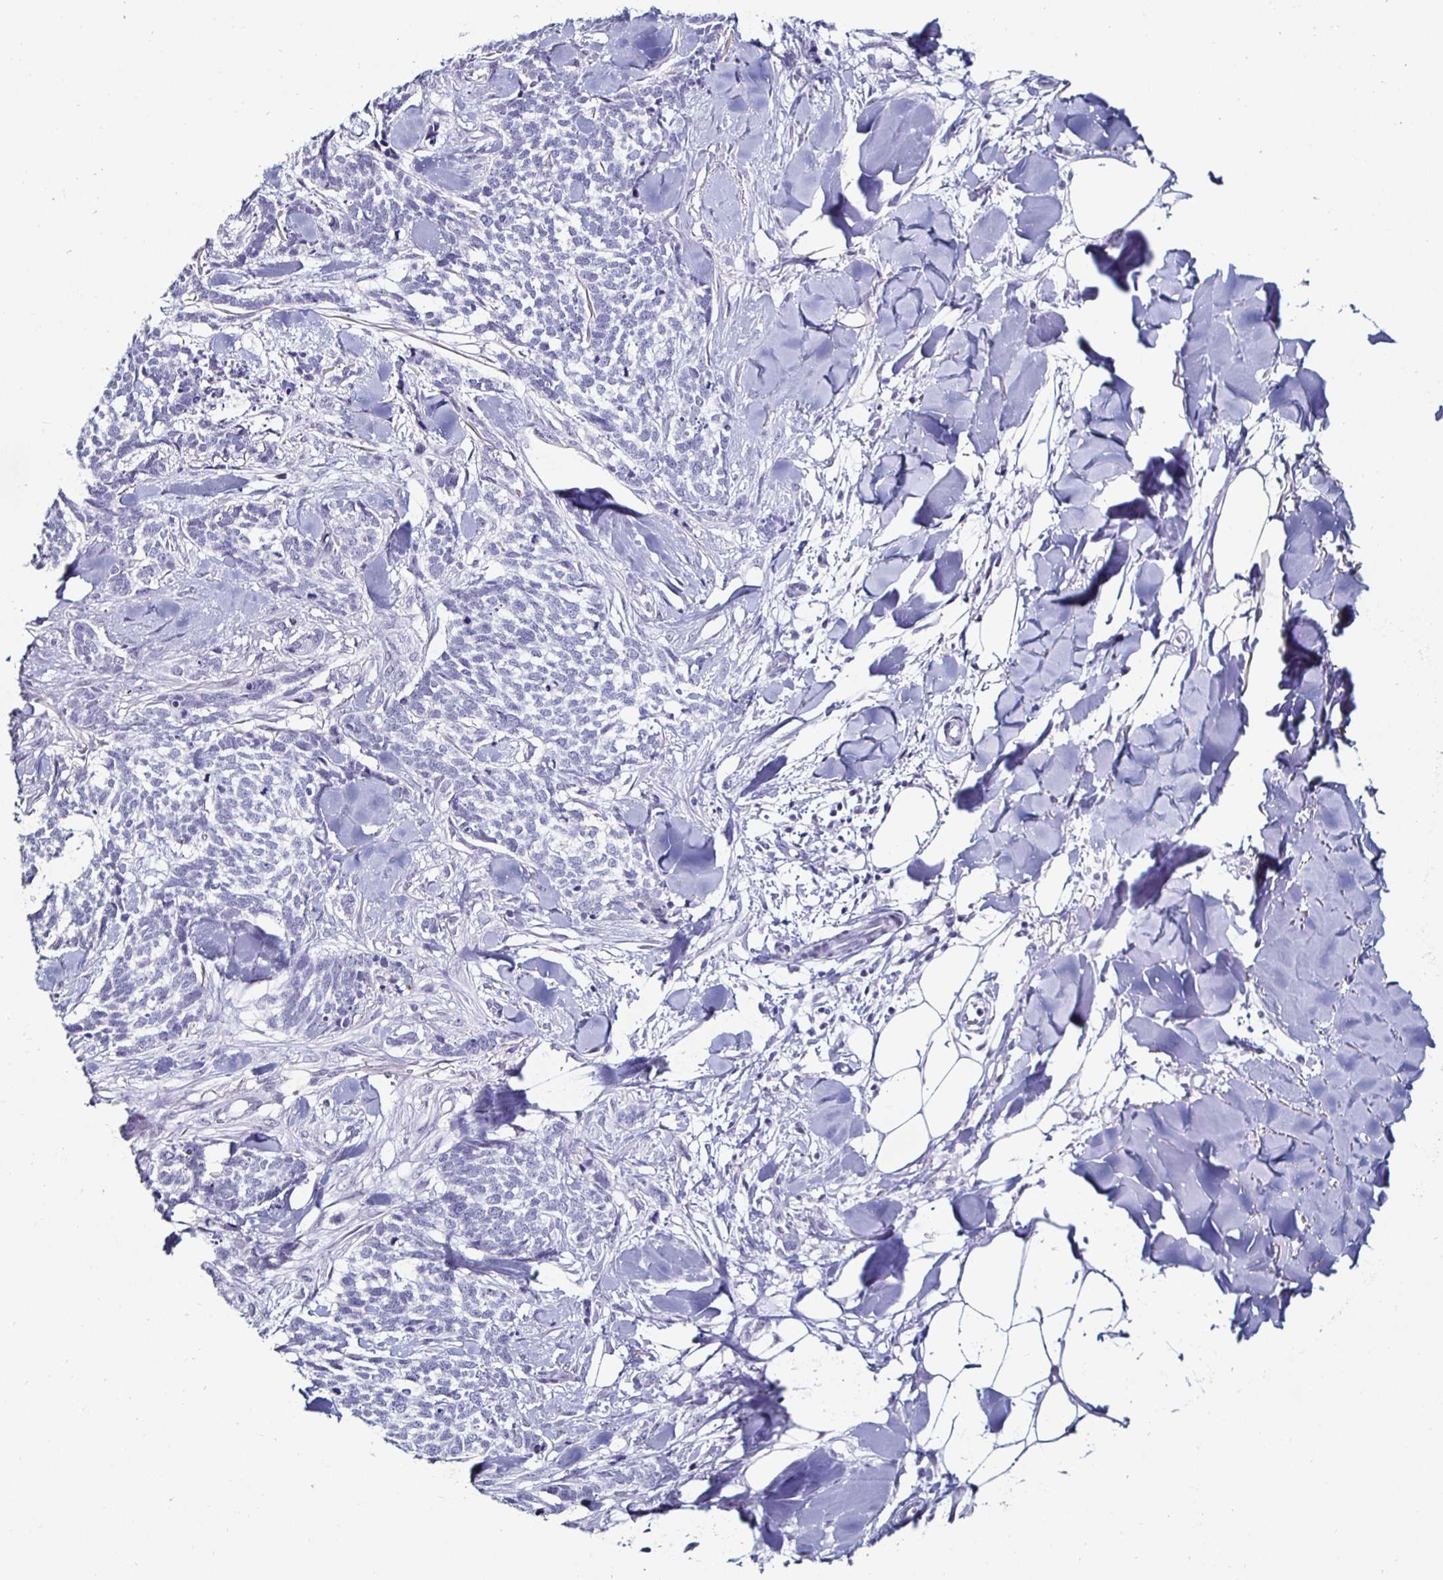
{"staining": {"intensity": "negative", "quantity": "none", "location": "none"}, "tissue": "skin cancer", "cell_type": "Tumor cells", "image_type": "cancer", "snomed": [{"axis": "morphology", "description": "Basal cell carcinoma"}, {"axis": "topography", "description": "Skin"}], "caption": "This is an immunohistochemistry micrograph of skin basal cell carcinoma. There is no positivity in tumor cells.", "gene": "KRT4", "patient": {"sex": "female", "age": 59}}